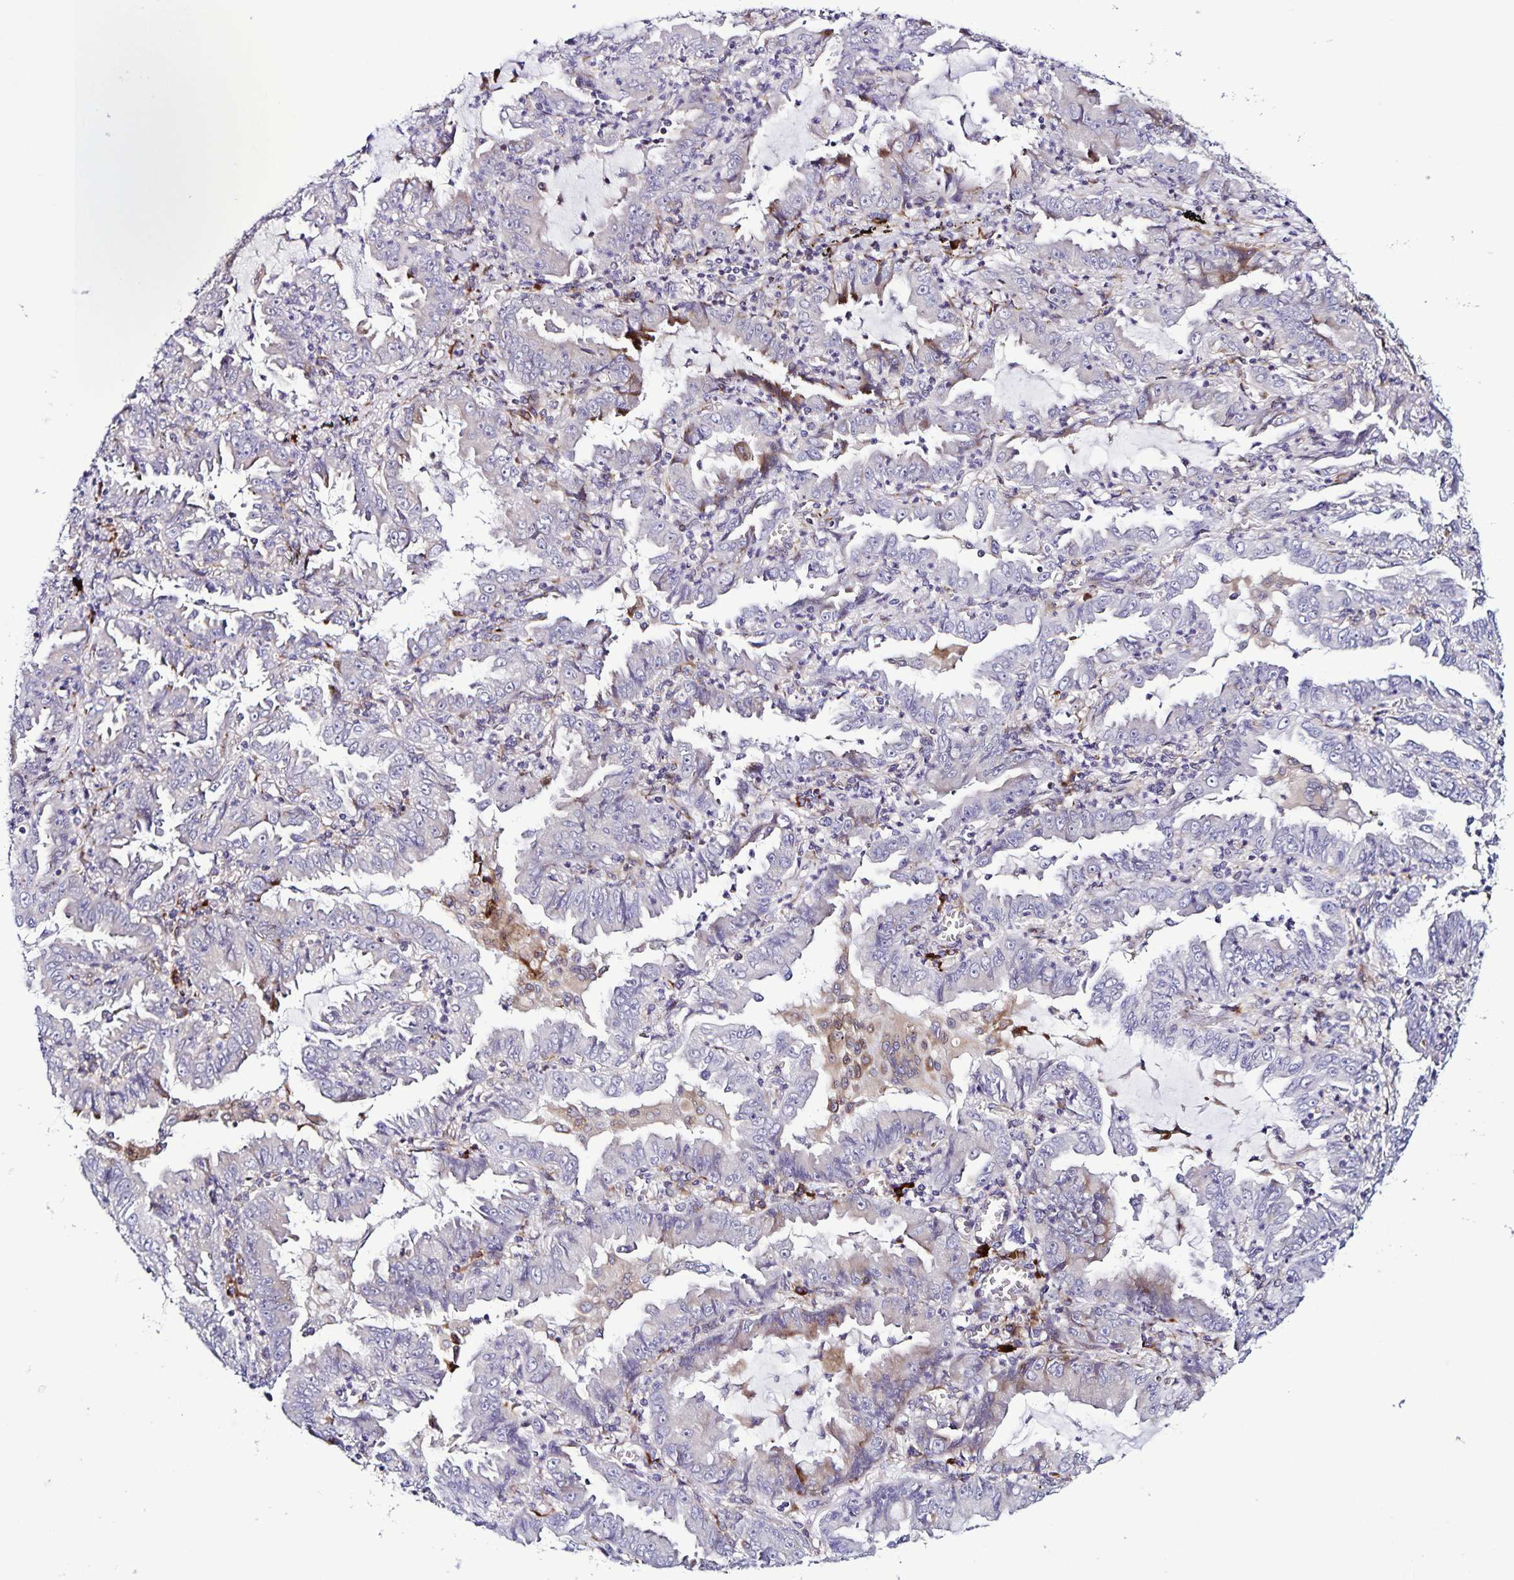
{"staining": {"intensity": "weak", "quantity": "<25%", "location": "cytoplasmic/membranous"}, "tissue": "lung cancer", "cell_type": "Tumor cells", "image_type": "cancer", "snomed": [{"axis": "morphology", "description": "Adenocarcinoma, NOS"}, {"axis": "topography", "description": "Lung"}], "caption": "IHC photomicrograph of adenocarcinoma (lung) stained for a protein (brown), which shows no positivity in tumor cells.", "gene": "OSBPL5", "patient": {"sex": "female", "age": 52}}